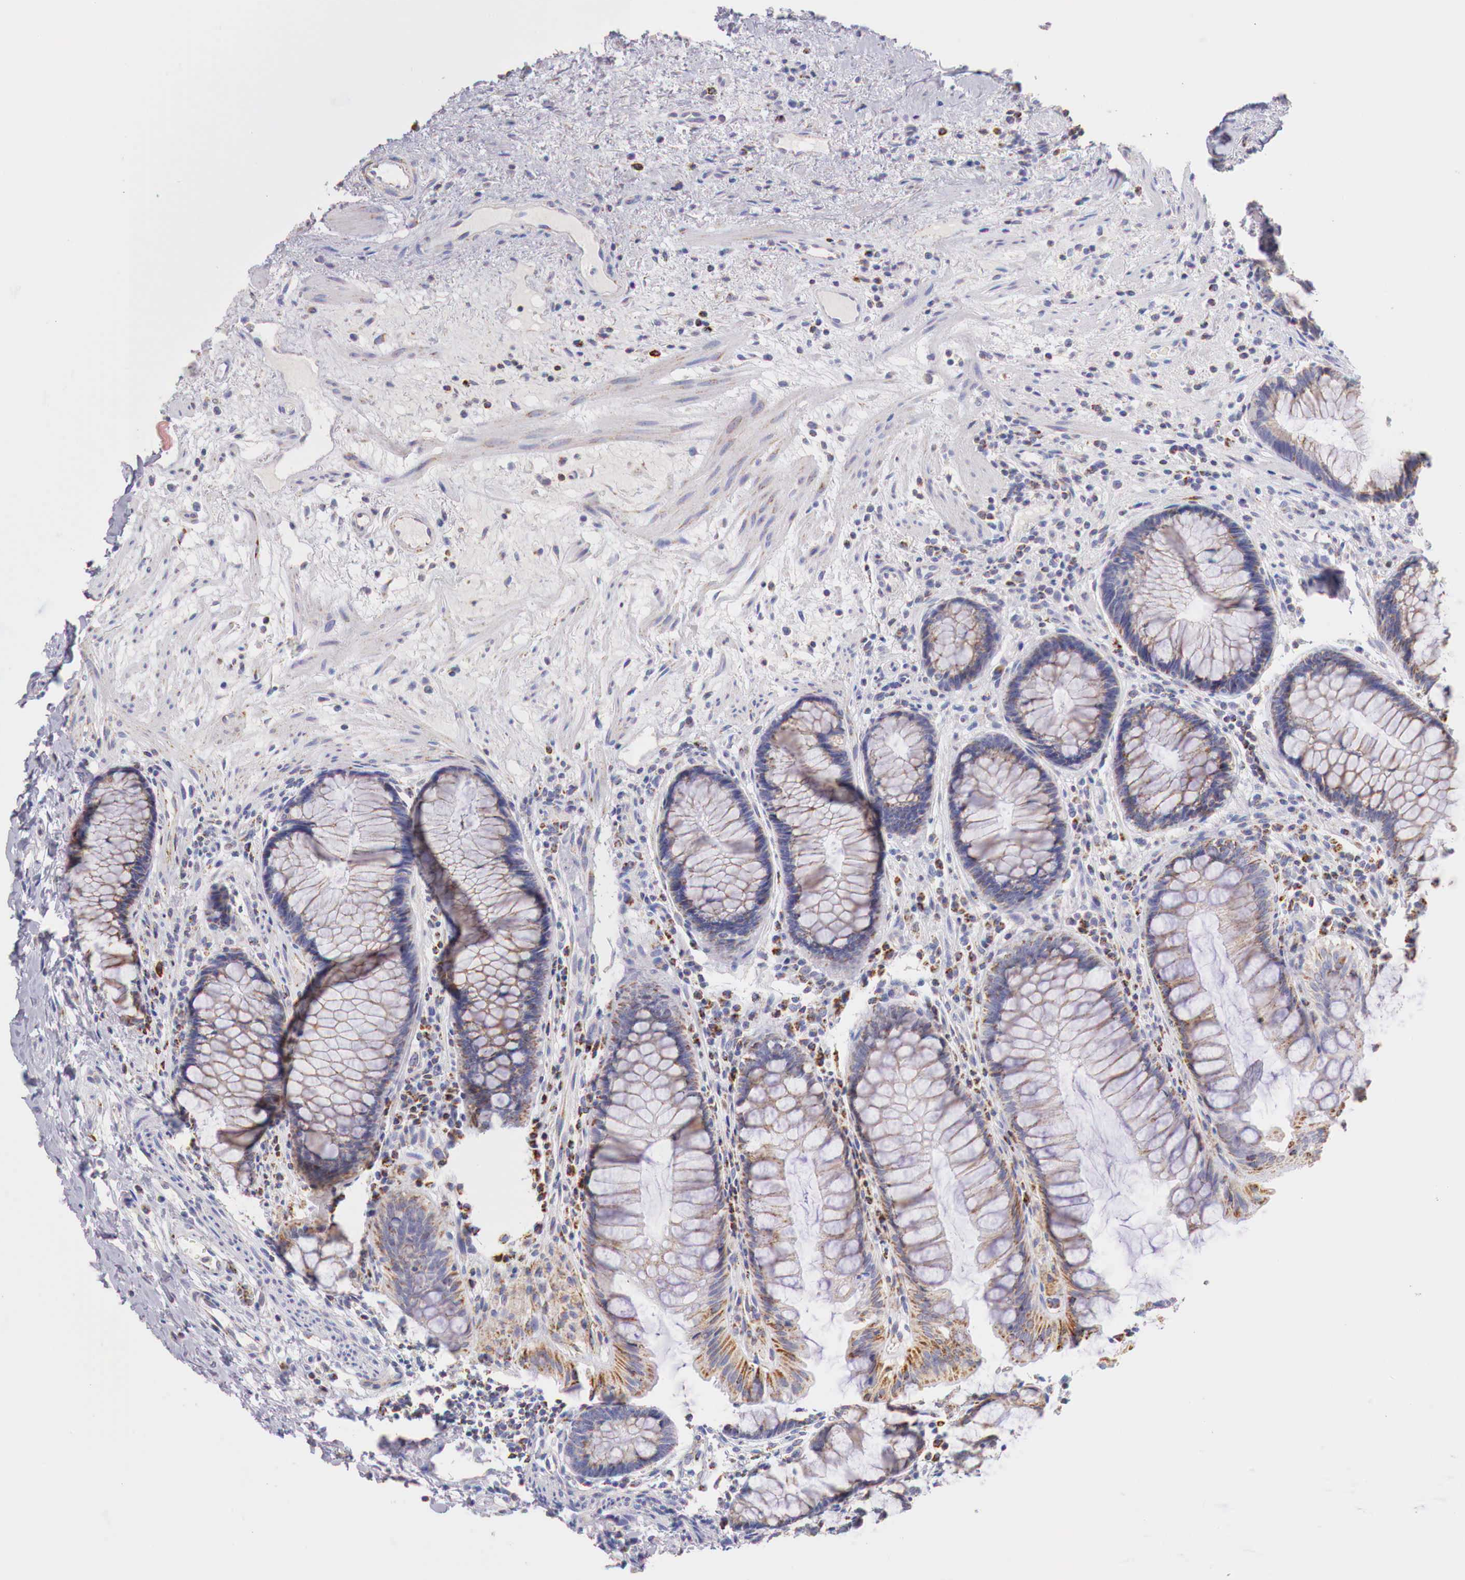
{"staining": {"intensity": "weak", "quantity": ">75%", "location": "cytoplasmic/membranous"}, "tissue": "rectum", "cell_type": "Glandular cells", "image_type": "normal", "snomed": [{"axis": "morphology", "description": "Normal tissue, NOS"}, {"axis": "topography", "description": "Rectum"}], "caption": "Immunohistochemistry (IHC) histopathology image of benign rectum stained for a protein (brown), which shows low levels of weak cytoplasmic/membranous expression in approximately >75% of glandular cells.", "gene": "IDH3G", "patient": {"sex": "male", "age": 77}}